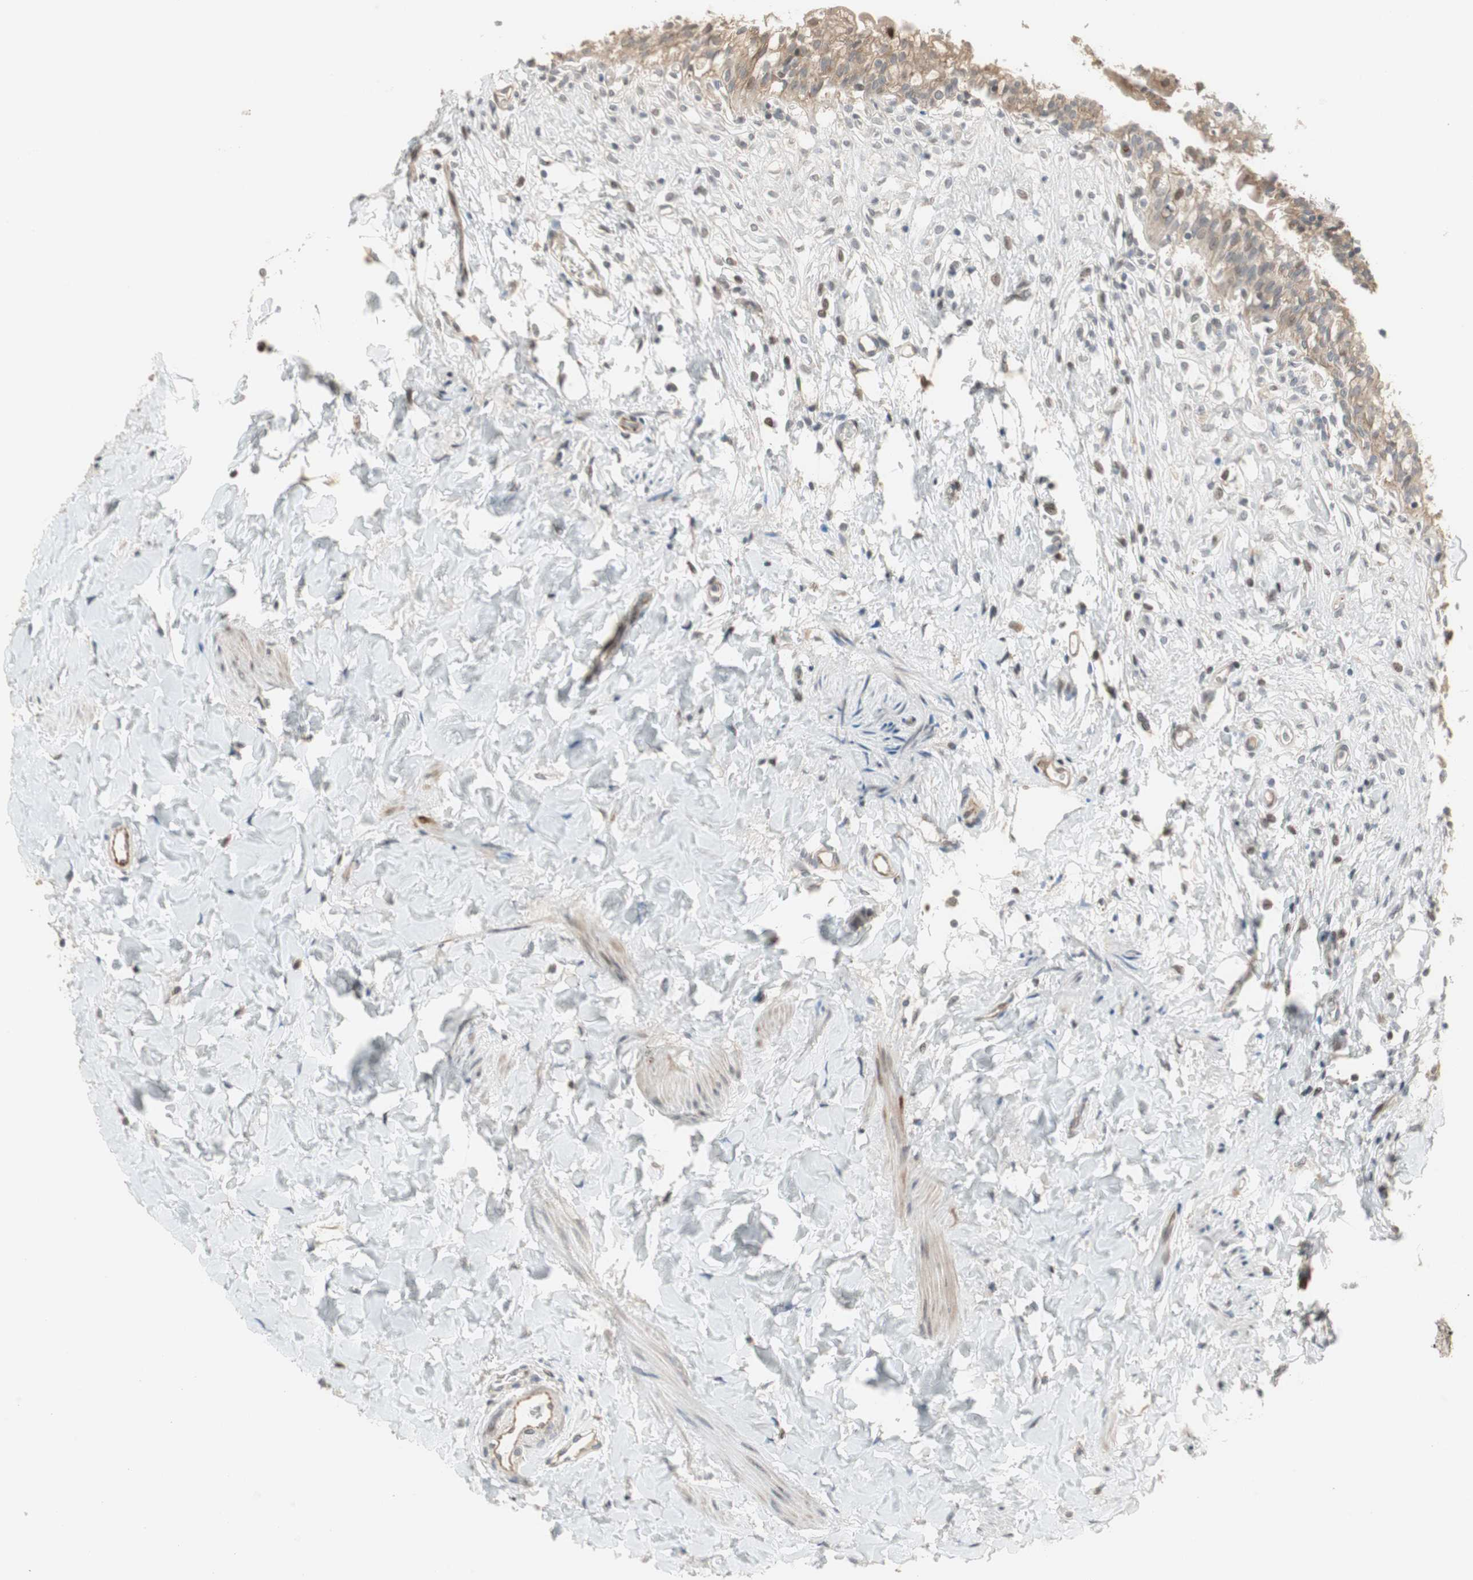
{"staining": {"intensity": "weak", "quantity": ">75%", "location": "cytoplasmic/membranous,nuclear"}, "tissue": "urinary bladder", "cell_type": "Urothelial cells", "image_type": "normal", "snomed": [{"axis": "morphology", "description": "Normal tissue, NOS"}, {"axis": "morphology", "description": "Inflammation, NOS"}, {"axis": "topography", "description": "Urinary bladder"}], "caption": "Protein expression analysis of normal human urinary bladder reveals weak cytoplasmic/membranous,nuclear positivity in about >75% of urothelial cells. Immunohistochemistry stains the protein in brown and the nuclei are stained blue.", "gene": "SNX4", "patient": {"sex": "female", "age": 80}}